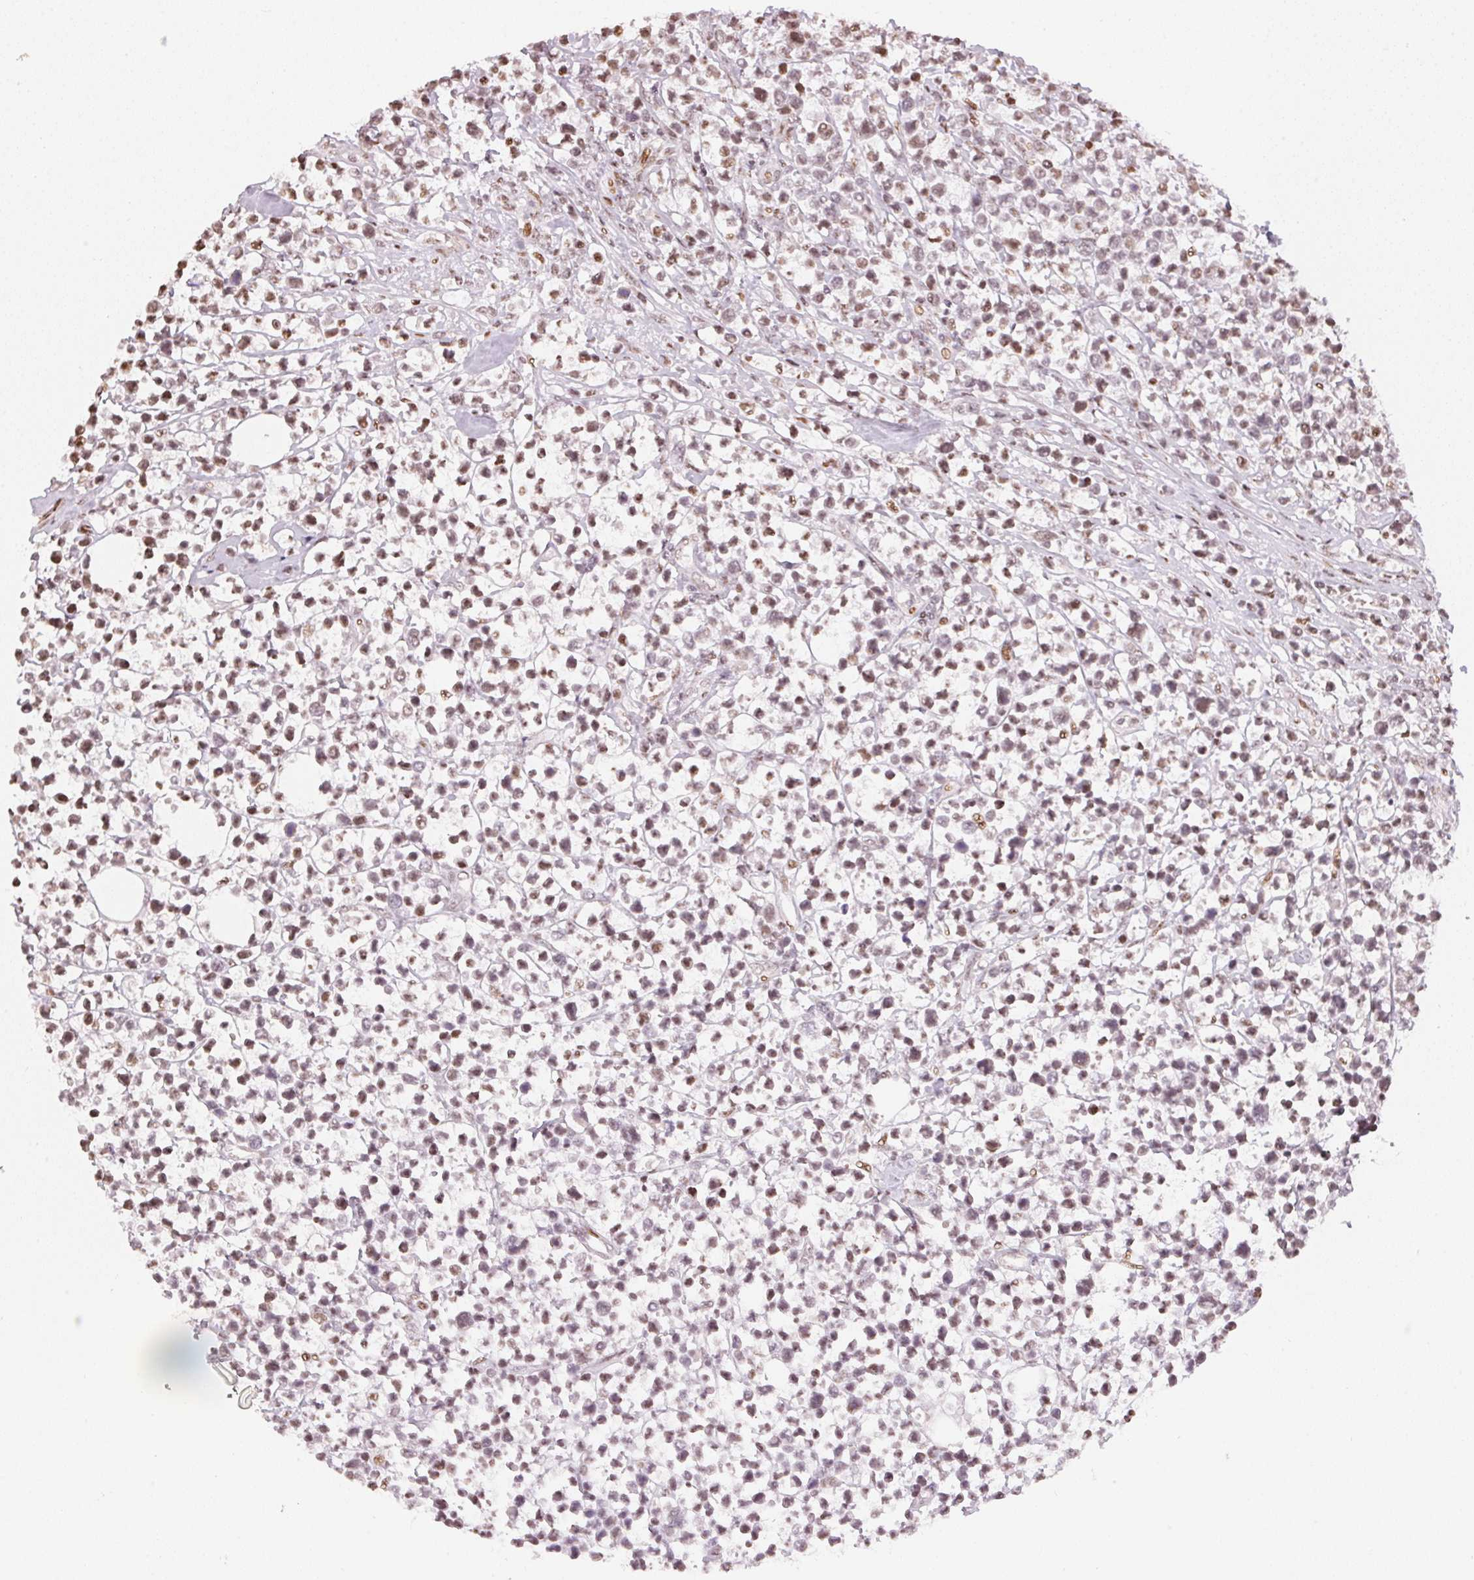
{"staining": {"intensity": "weak", "quantity": "25%-75%", "location": "nuclear"}, "tissue": "lymphoma", "cell_type": "Tumor cells", "image_type": "cancer", "snomed": [{"axis": "morphology", "description": "Malignant lymphoma, non-Hodgkin's type, High grade"}, {"axis": "topography", "description": "Soft tissue"}], "caption": "Immunohistochemistry (IHC) staining of lymphoma, which exhibits low levels of weak nuclear positivity in about 25%-75% of tumor cells indicating weak nuclear protein expression. The staining was performed using DAB (3,3'-diaminobenzidine) (brown) for protein detection and nuclei were counterstained in hematoxylin (blue).", "gene": "KAT6A", "patient": {"sex": "female", "age": 56}}